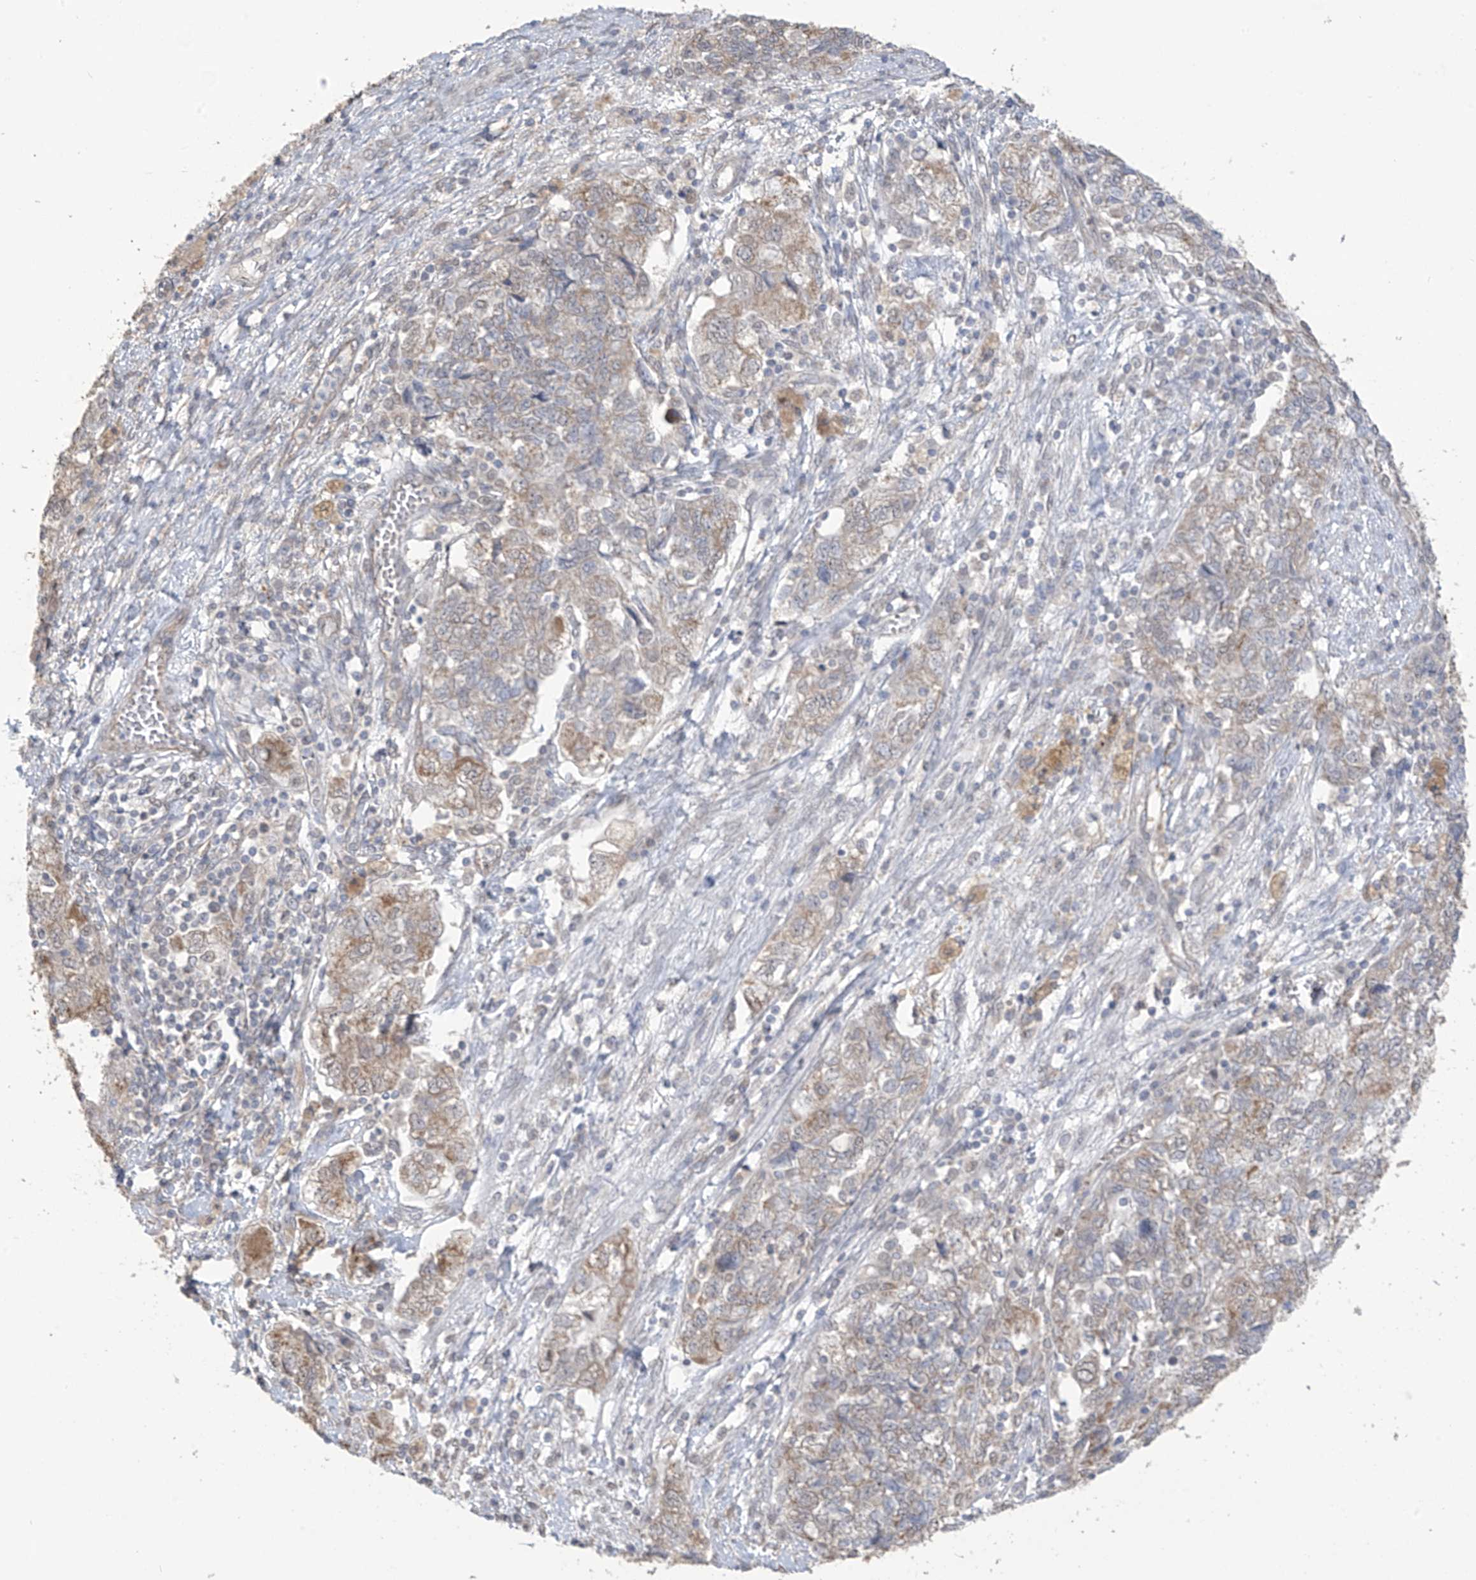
{"staining": {"intensity": "moderate", "quantity": "25%-75%", "location": "cytoplasmic/membranous"}, "tissue": "ovarian cancer", "cell_type": "Tumor cells", "image_type": "cancer", "snomed": [{"axis": "morphology", "description": "Carcinoma, NOS"}, {"axis": "morphology", "description": "Cystadenocarcinoma, serous, NOS"}, {"axis": "topography", "description": "Ovary"}], "caption": "This is a histology image of immunohistochemistry staining of ovarian carcinoma, which shows moderate staining in the cytoplasmic/membranous of tumor cells.", "gene": "KIAA1522", "patient": {"sex": "female", "age": 69}}